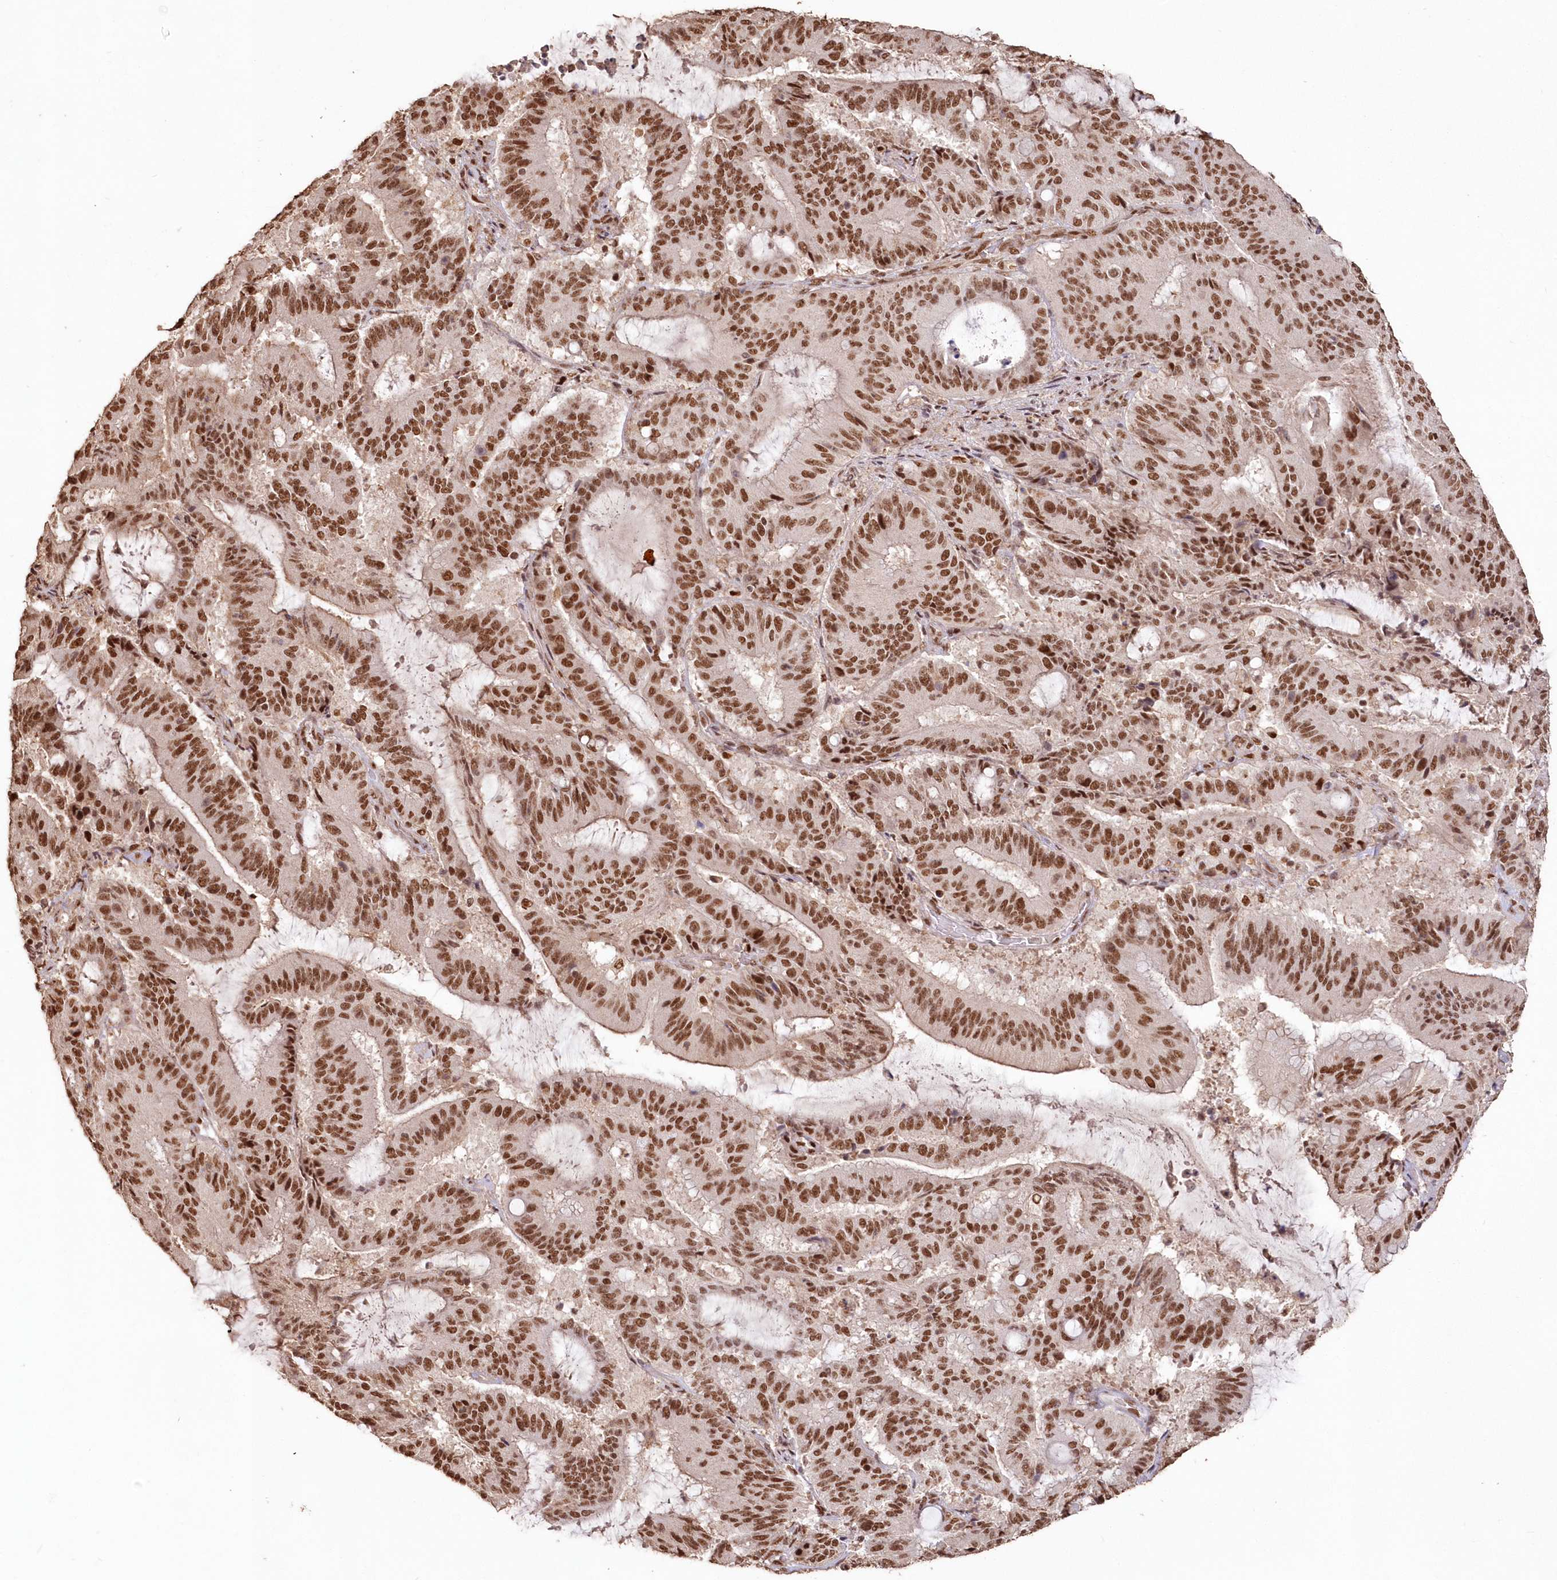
{"staining": {"intensity": "moderate", "quantity": ">75%", "location": "nuclear"}, "tissue": "liver cancer", "cell_type": "Tumor cells", "image_type": "cancer", "snomed": [{"axis": "morphology", "description": "Normal tissue, NOS"}, {"axis": "morphology", "description": "Cholangiocarcinoma"}, {"axis": "topography", "description": "Liver"}, {"axis": "topography", "description": "Peripheral nerve tissue"}], "caption": "Immunohistochemical staining of human liver cancer demonstrates moderate nuclear protein expression in about >75% of tumor cells.", "gene": "PDS5A", "patient": {"sex": "female", "age": 73}}